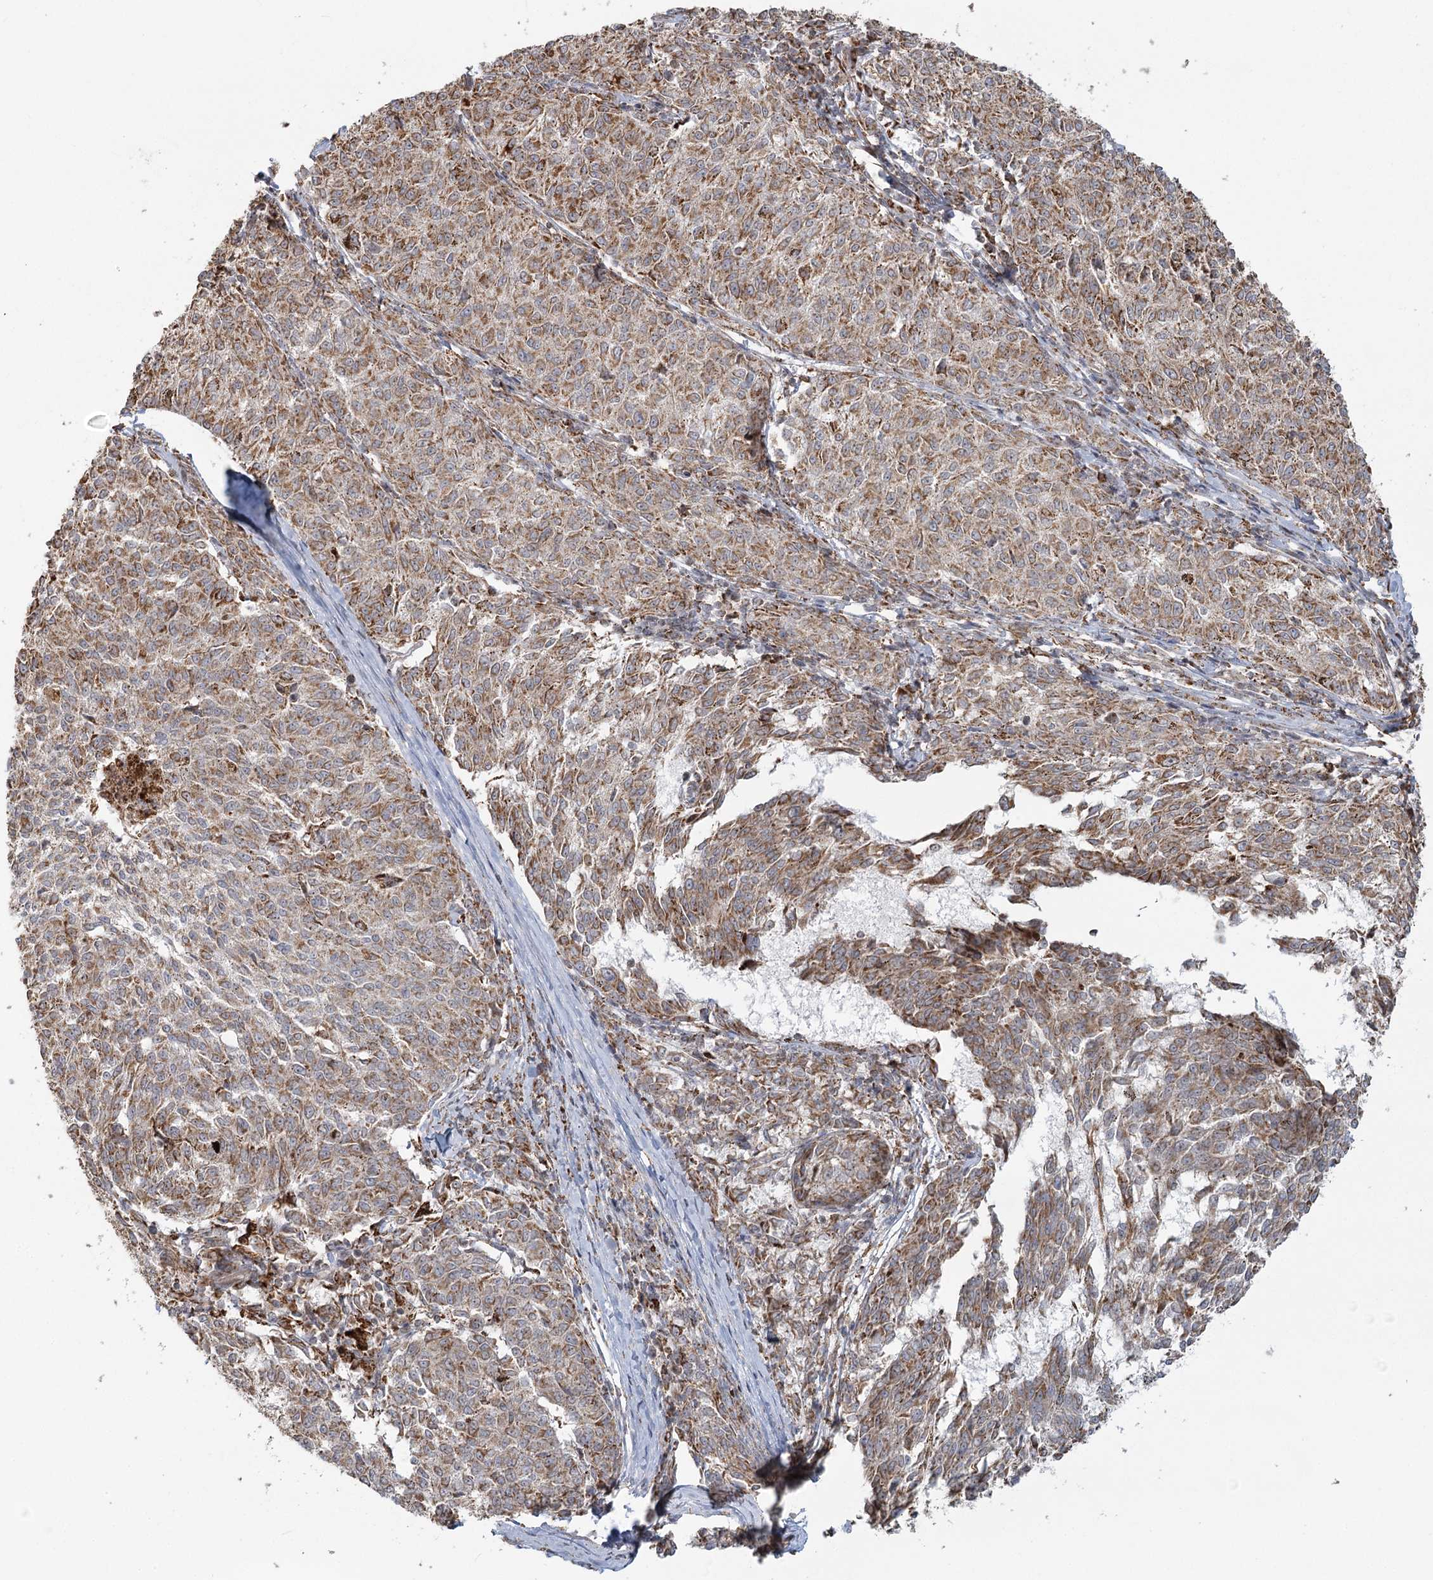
{"staining": {"intensity": "moderate", "quantity": ">75%", "location": "cytoplasmic/membranous"}, "tissue": "melanoma", "cell_type": "Tumor cells", "image_type": "cancer", "snomed": [{"axis": "morphology", "description": "Malignant melanoma, NOS"}, {"axis": "topography", "description": "Skin"}], "caption": "A micrograph of human malignant melanoma stained for a protein demonstrates moderate cytoplasmic/membranous brown staining in tumor cells. The staining is performed using DAB brown chromogen to label protein expression. The nuclei are counter-stained blue using hematoxylin.", "gene": "LACTB", "patient": {"sex": "female", "age": 72}}